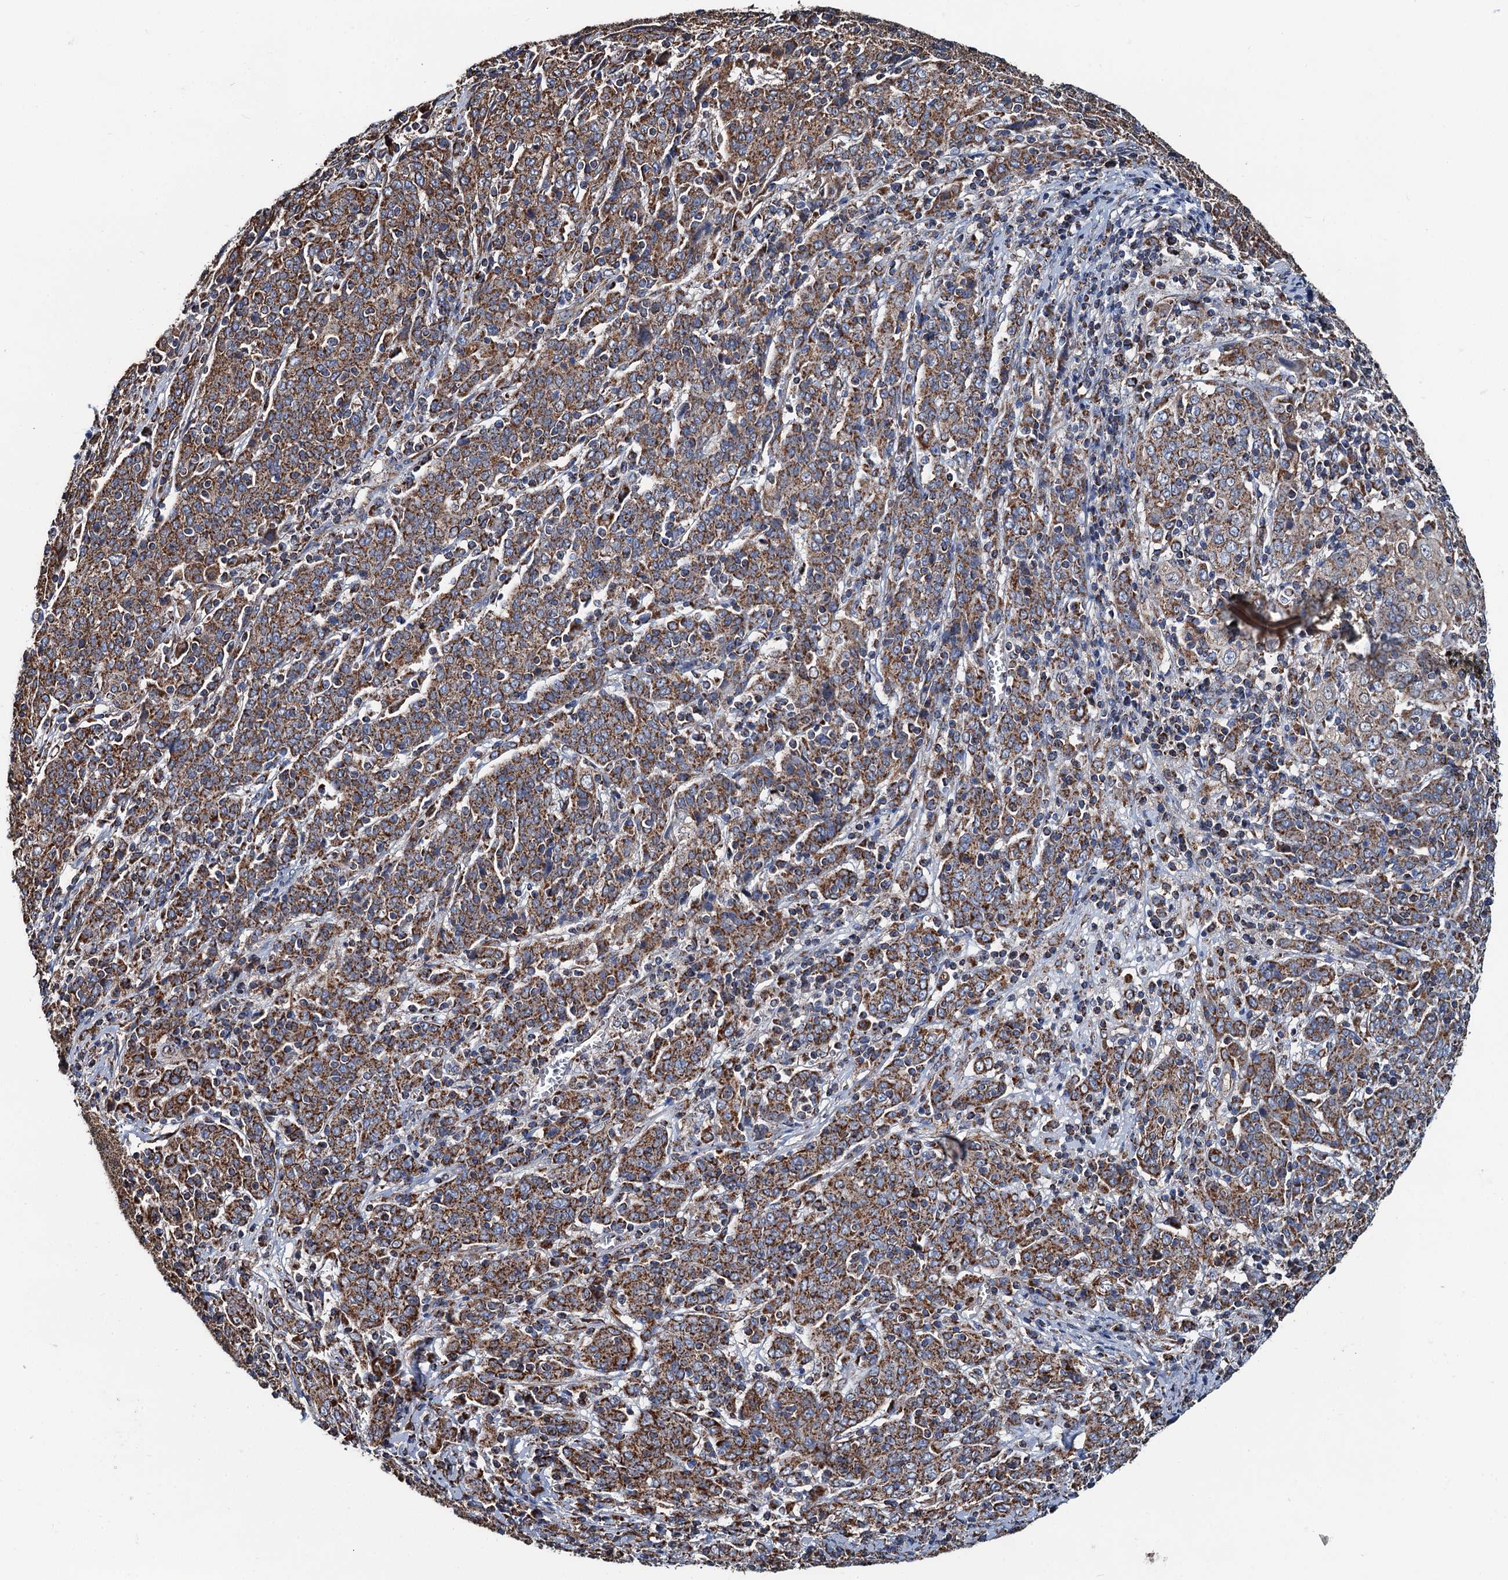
{"staining": {"intensity": "strong", "quantity": ">75%", "location": "cytoplasmic/membranous"}, "tissue": "cervical cancer", "cell_type": "Tumor cells", "image_type": "cancer", "snomed": [{"axis": "morphology", "description": "Squamous cell carcinoma, NOS"}, {"axis": "topography", "description": "Cervix"}], "caption": "Cervical squamous cell carcinoma tissue shows strong cytoplasmic/membranous expression in approximately >75% of tumor cells, visualized by immunohistochemistry.", "gene": "AAGAB", "patient": {"sex": "female", "age": 67}}